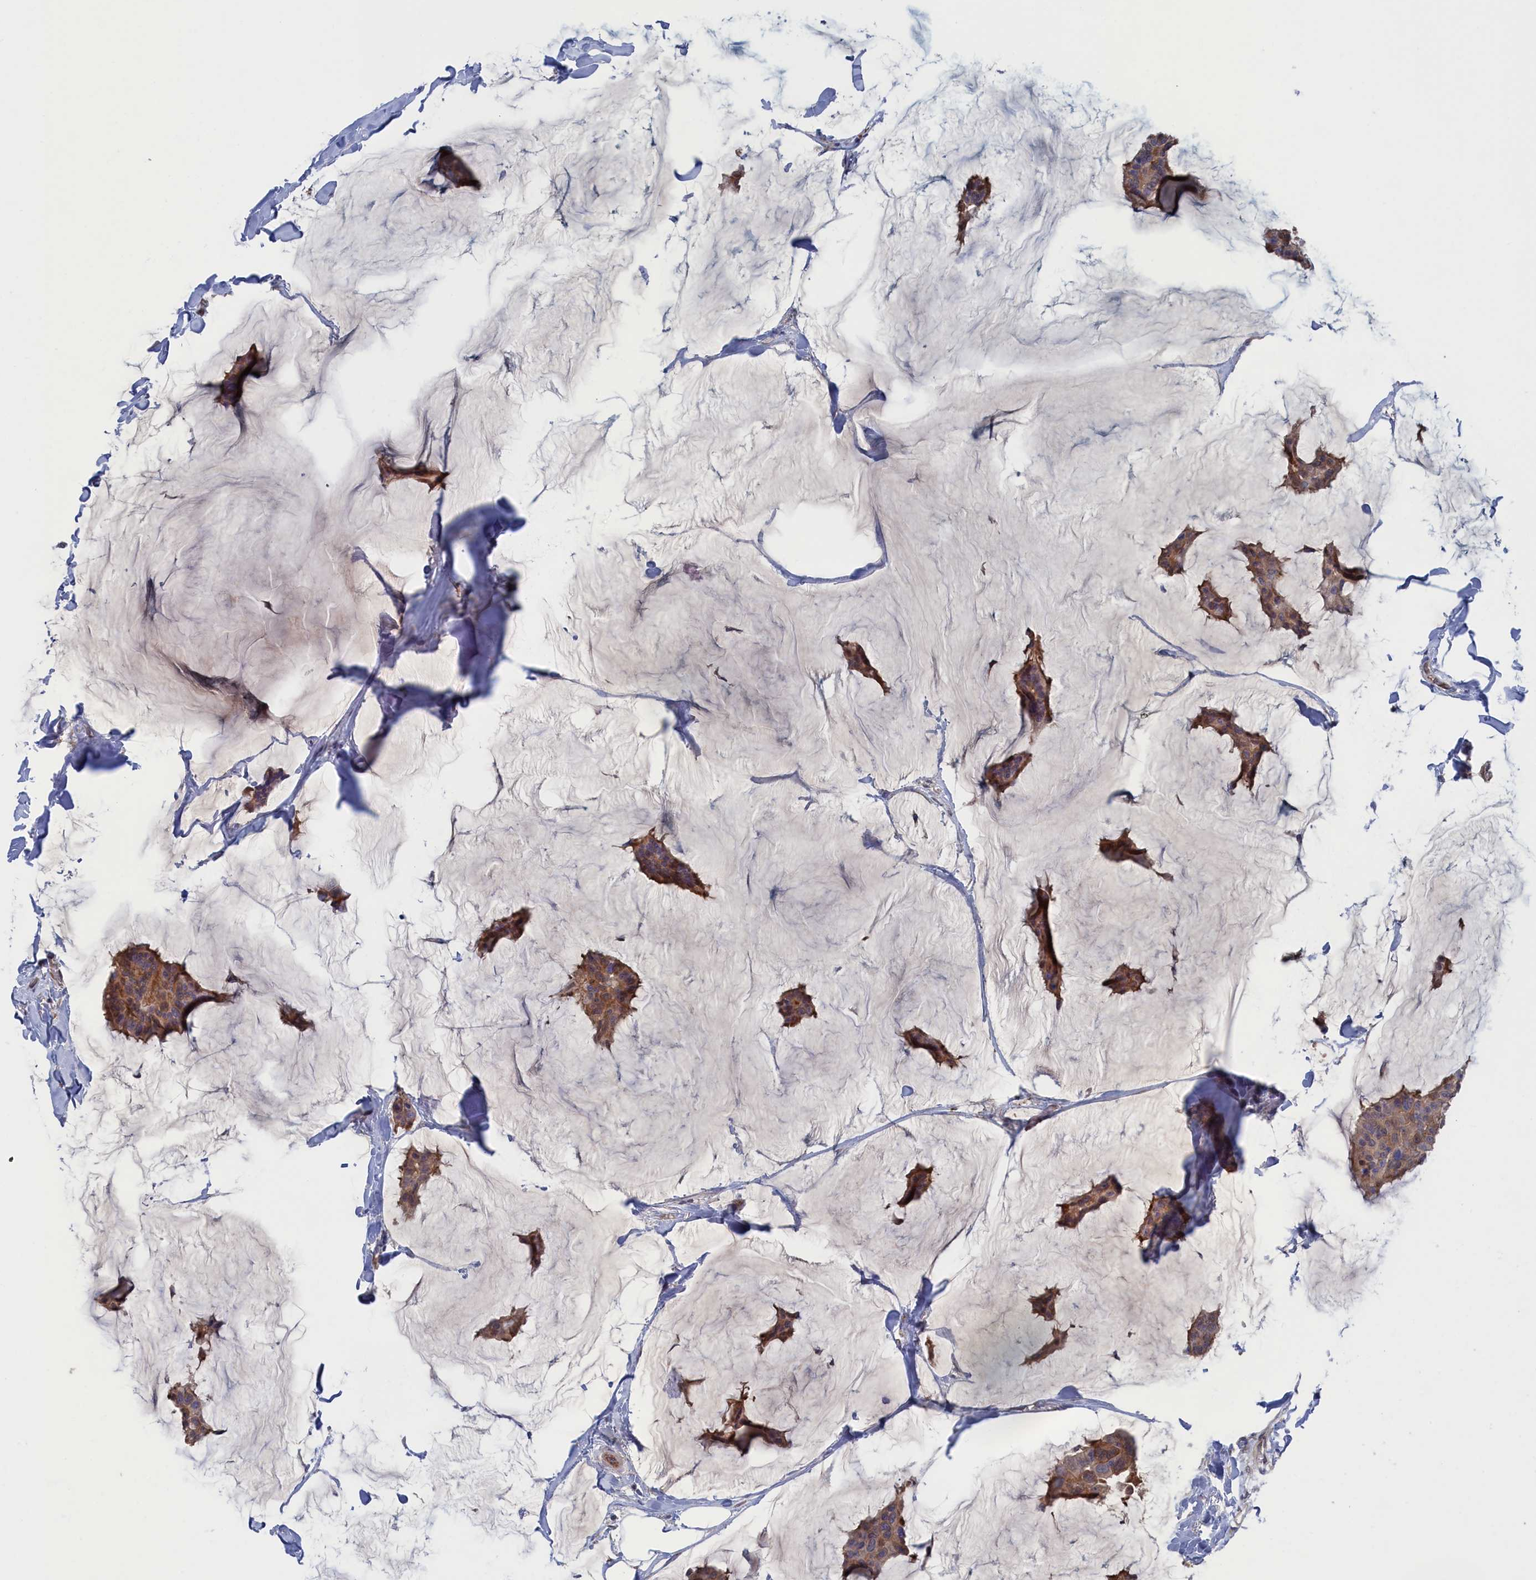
{"staining": {"intensity": "moderate", "quantity": ">75%", "location": "cytoplasmic/membranous"}, "tissue": "breast cancer", "cell_type": "Tumor cells", "image_type": "cancer", "snomed": [{"axis": "morphology", "description": "Duct carcinoma"}, {"axis": "topography", "description": "Breast"}], "caption": "Human breast cancer stained with a brown dye shows moderate cytoplasmic/membranous positive expression in approximately >75% of tumor cells.", "gene": "NUTF2", "patient": {"sex": "female", "age": 93}}